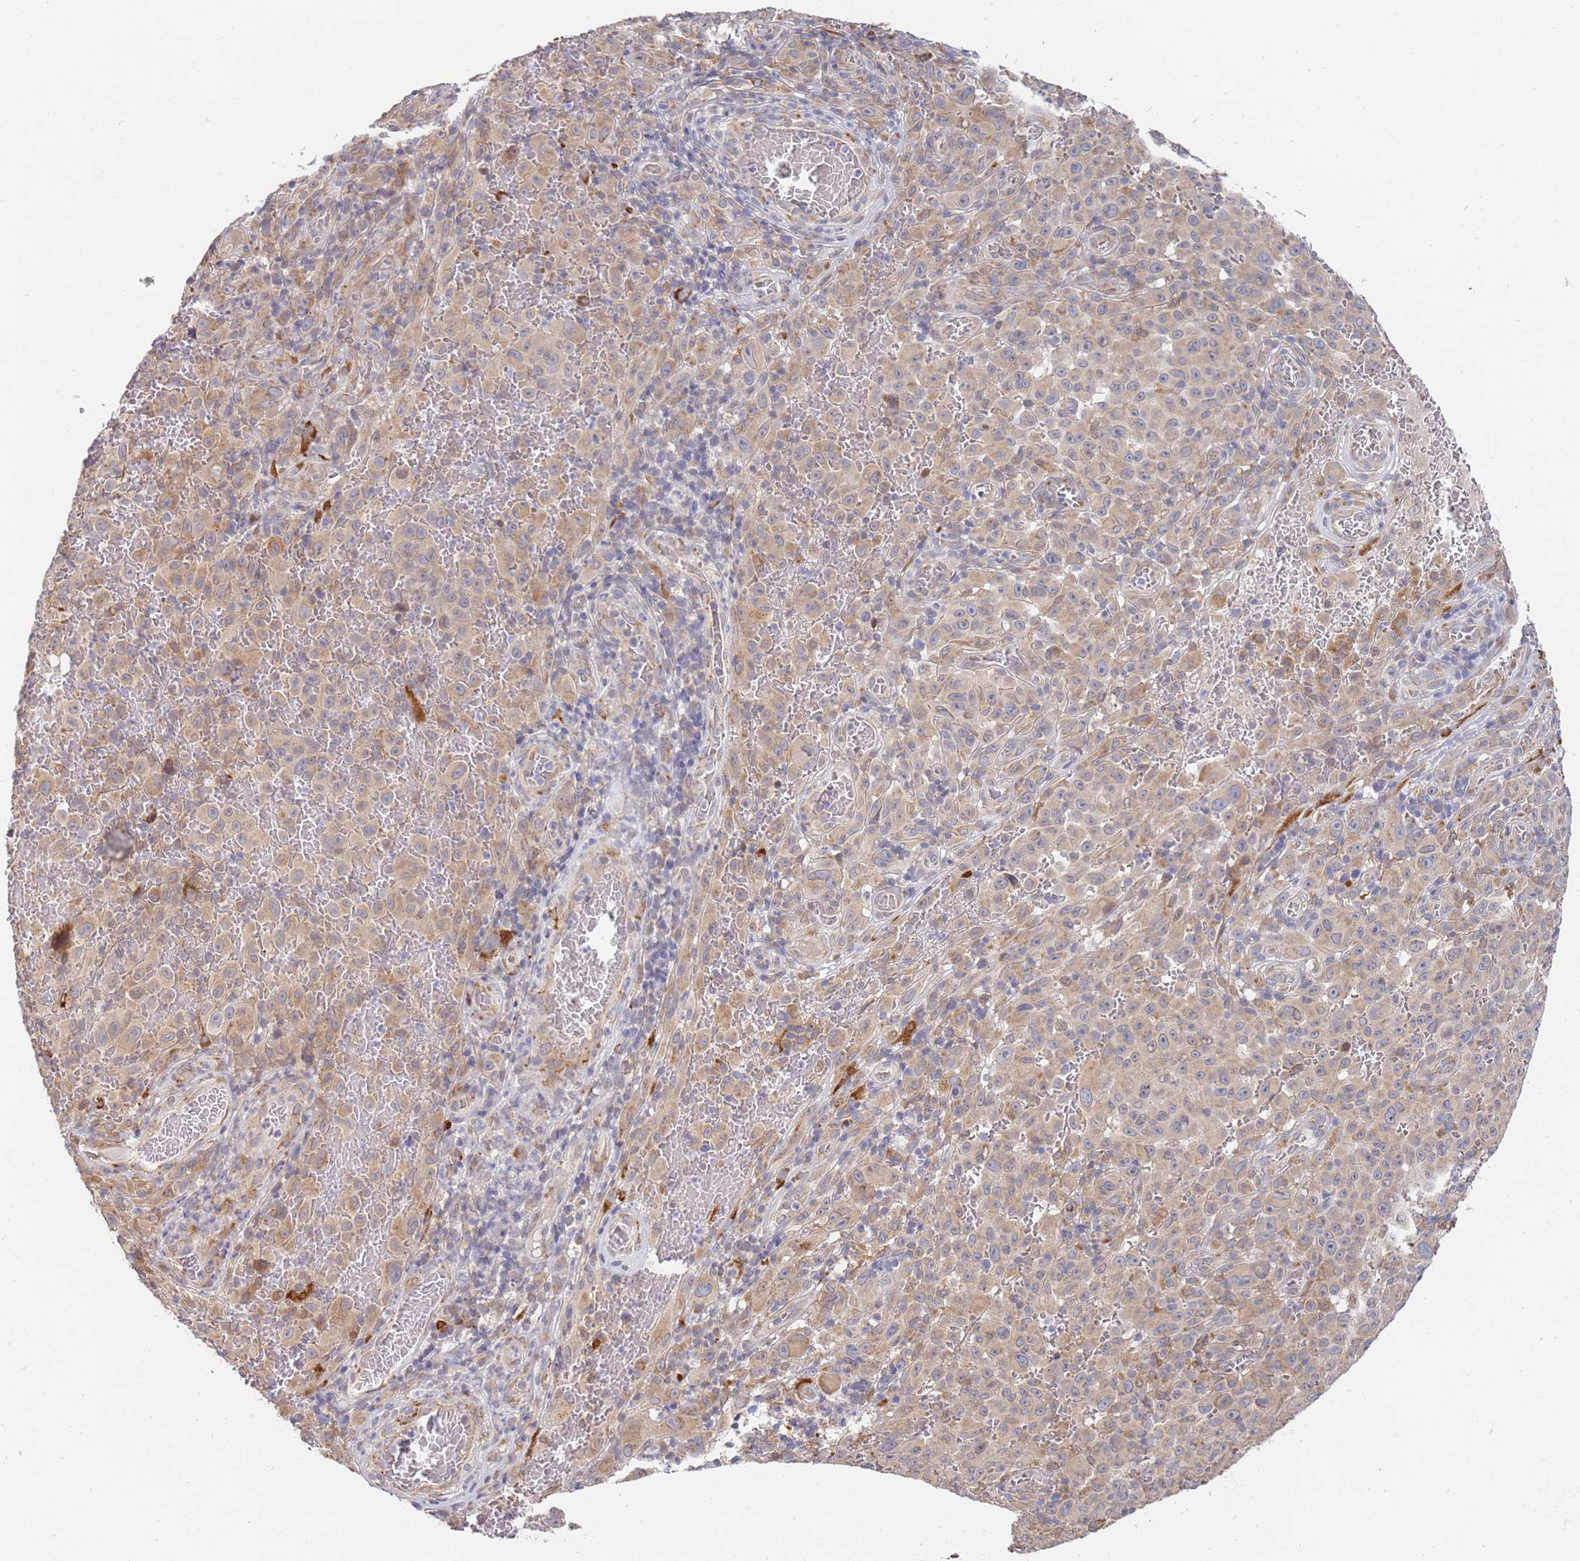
{"staining": {"intensity": "weak", "quantity": ">75%", "location": "cytoplasmic/membranous"}, "tissue": "melanoma", "cell_type": "Tumor cells", "image_type": "cancer", "snomed": [{"axis": "morphology", "description": "Malignant melanoma, NOS"}, {"axis": "topography", "description": "Skin"}], "caption": "Melanoma stained for a protein reveals weak cytoplasmic/membranous positivity in tumor cells. Ihc stains the protein of interest in brown and the nuclei are stained blue.", "gene": "VRK2", "patient": {"sex": "female", "age": 82}}